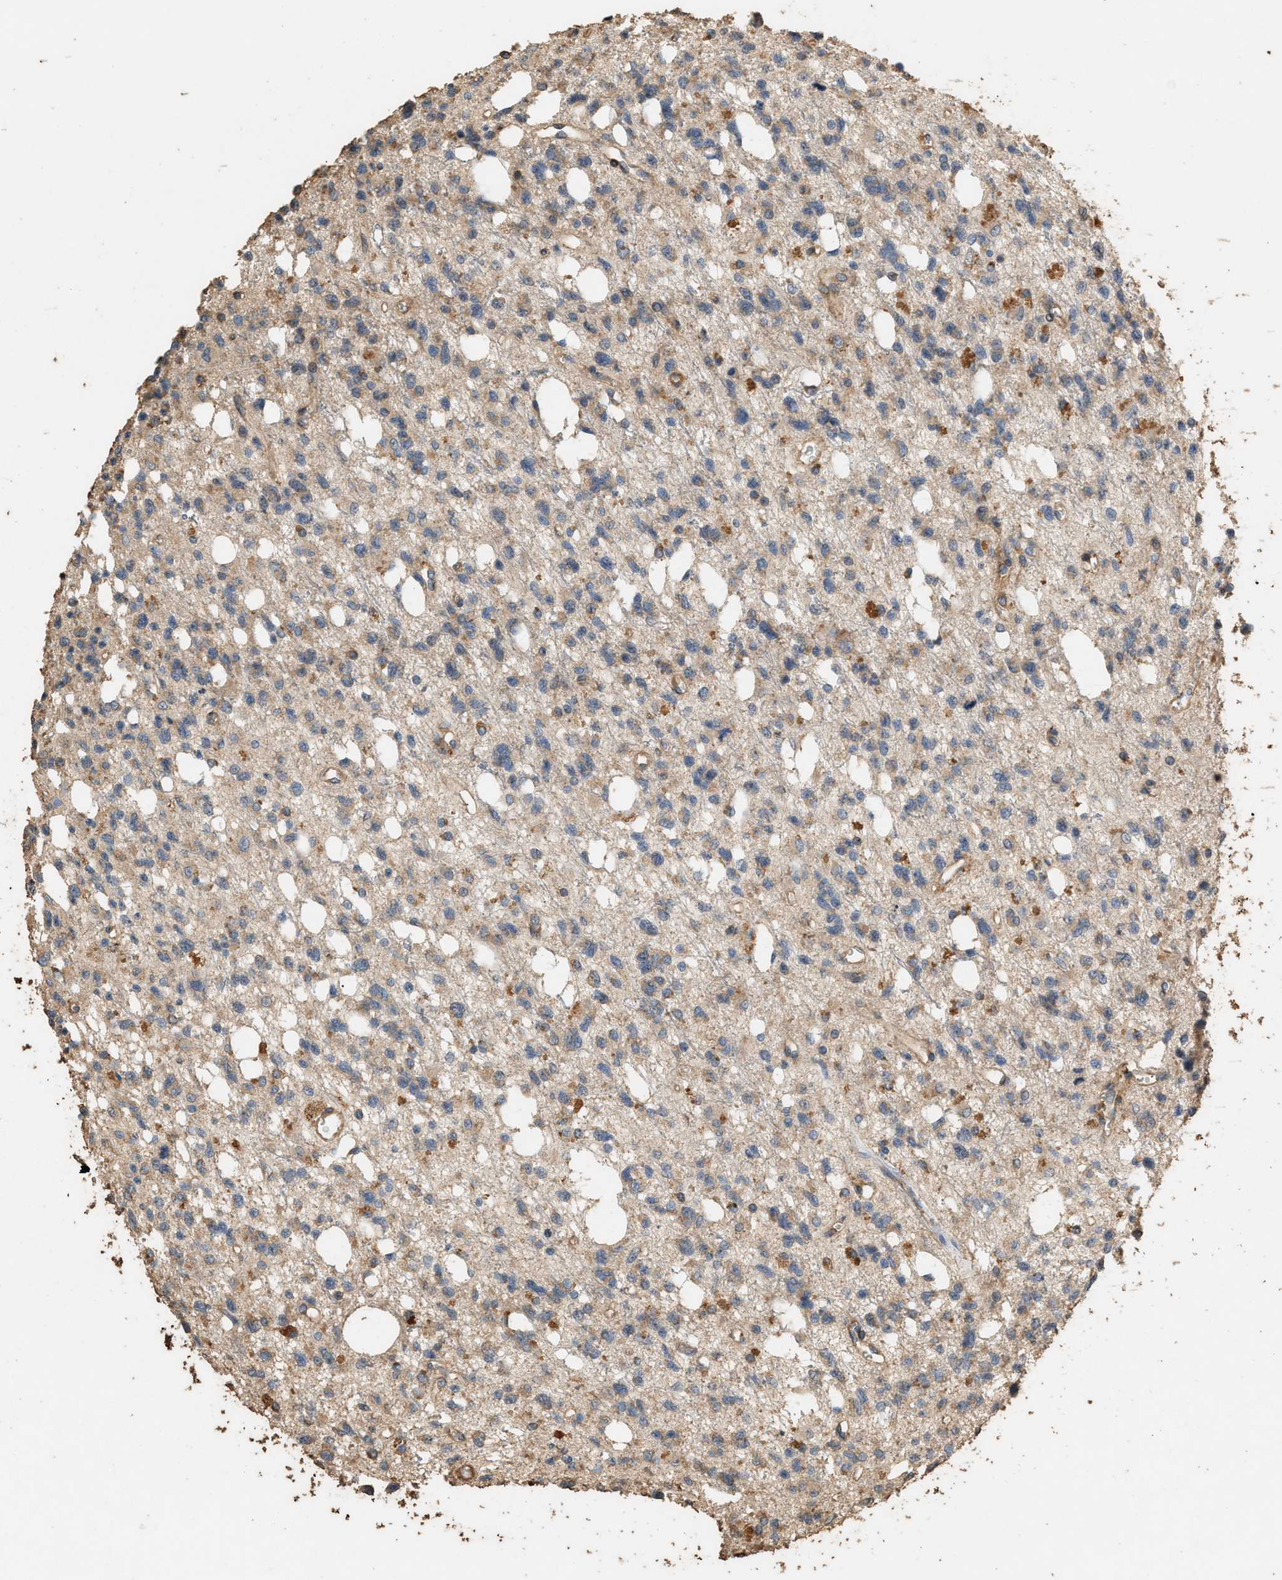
{"staining": {"intensity": "weak", "quantity": "25%-75%", "location": "cytoplasmic/membranous"}, "tissue": "glioma", "cell_type": "Tumor cells", "image_type": "cancer", "snomed": [{"axis": "morphology", "description": "Glioma, malignant, High grade"}, {"axis": "topography", "description": "Brain"}], "caption": "Immunohistochemistry (IHC) micrograph of glioma stained for a protein (brown), which shows low levels of weak cytoplasmic/membranous expression in approximately 25%-75% of tumor cells.", "gene": "DCAF7", "patient": {"sex": "female", "age": 62}}